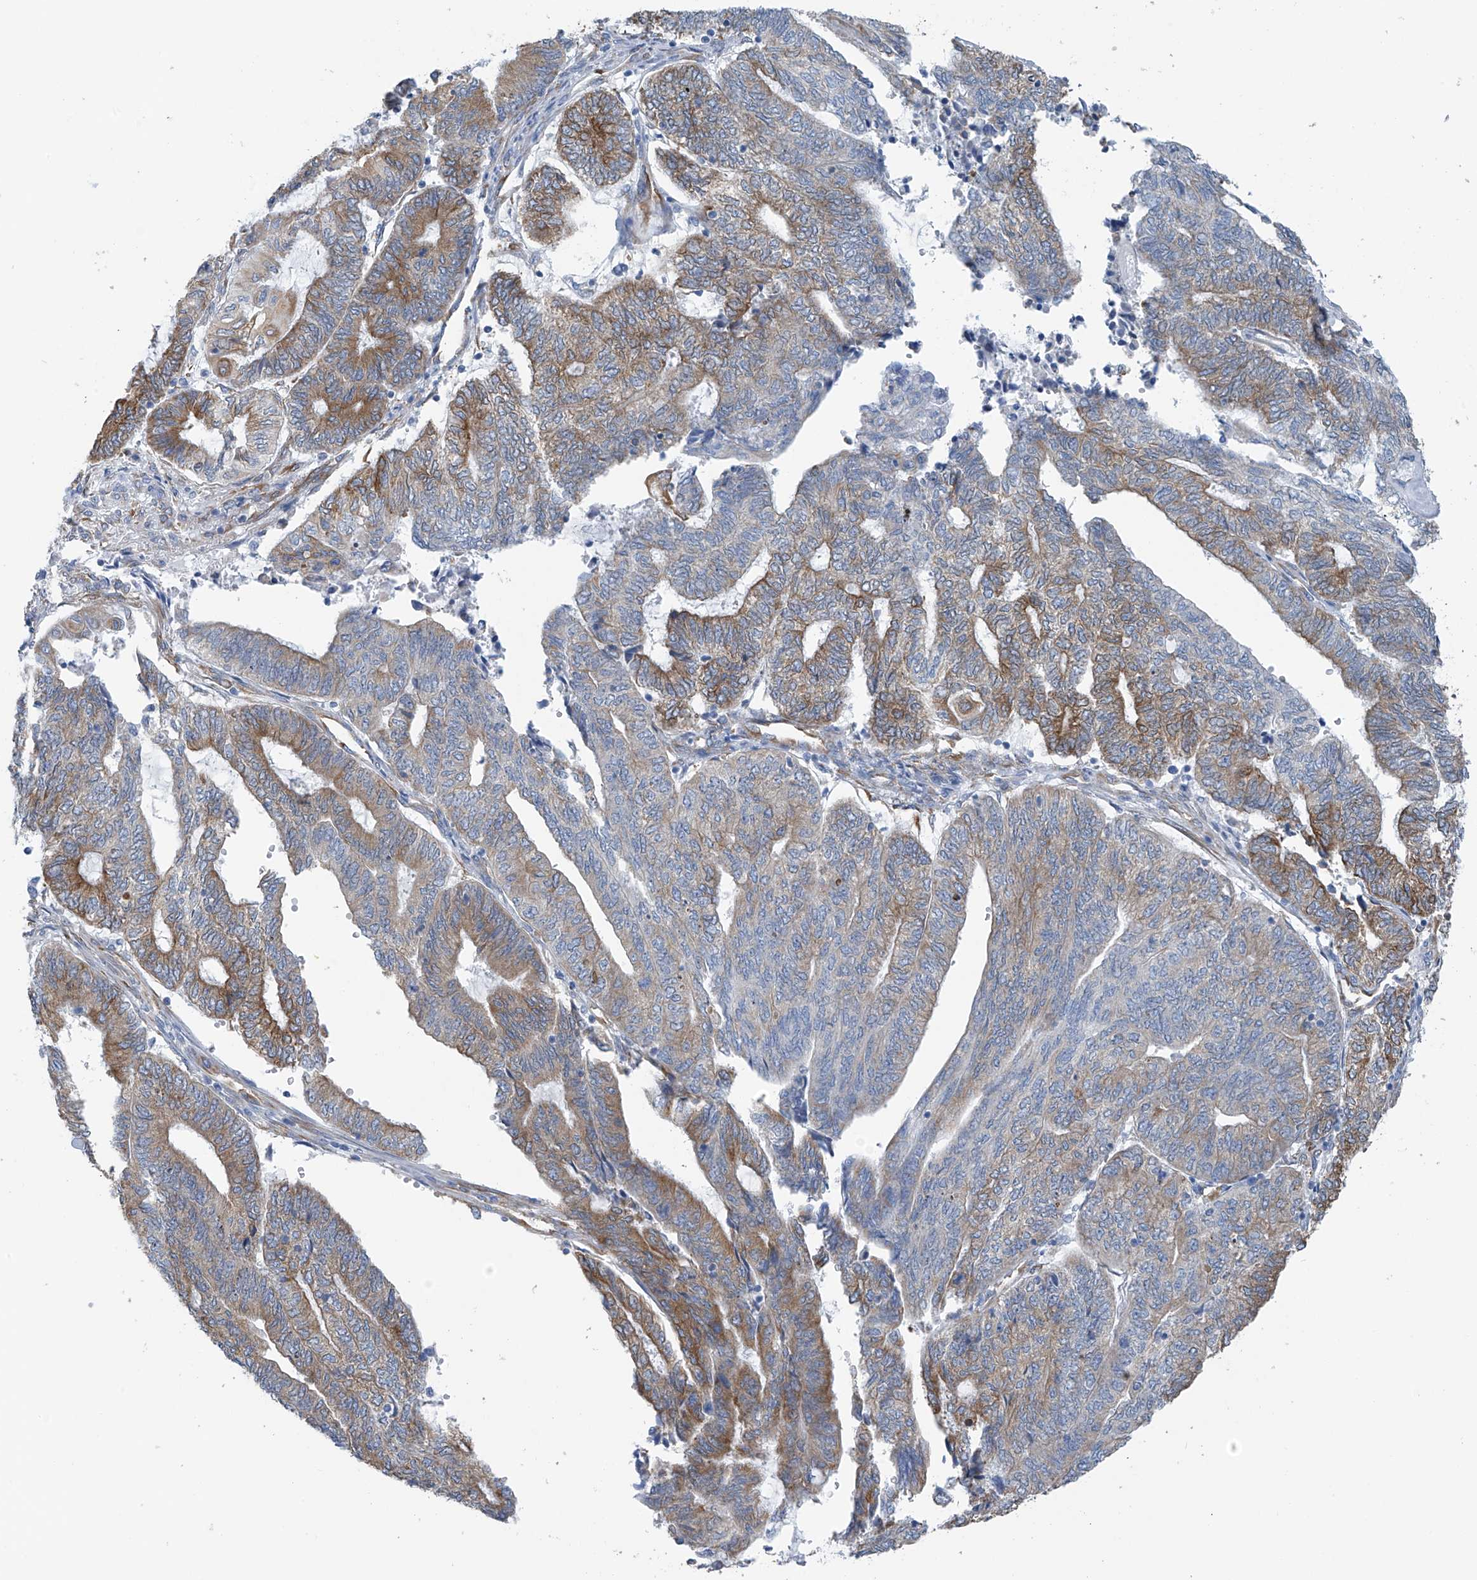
{"staining": {"intensity": "moderate", "quantity": "25%-75%", "location": "cytoplasmic/membranous"}, "tissue": "endometrial cancer", "cell_type": "Tumor cells", "image_type": "cancer", "snomed": [{"axis": "morphology", "description": "Adenocarcinoma, NOS"}, {"axis": "topography", "description": "Uterus"}, {"axis": "topography", "description": "Endometrium"}], "caption": "Tumor cells show medium levels of moderate cytoplasmic/membranous staining in about 25%-75% of cells in human endometrial adenocarcinoma.", "gene": "RCN2", "patient": {"sex": "female", "age": 70}}